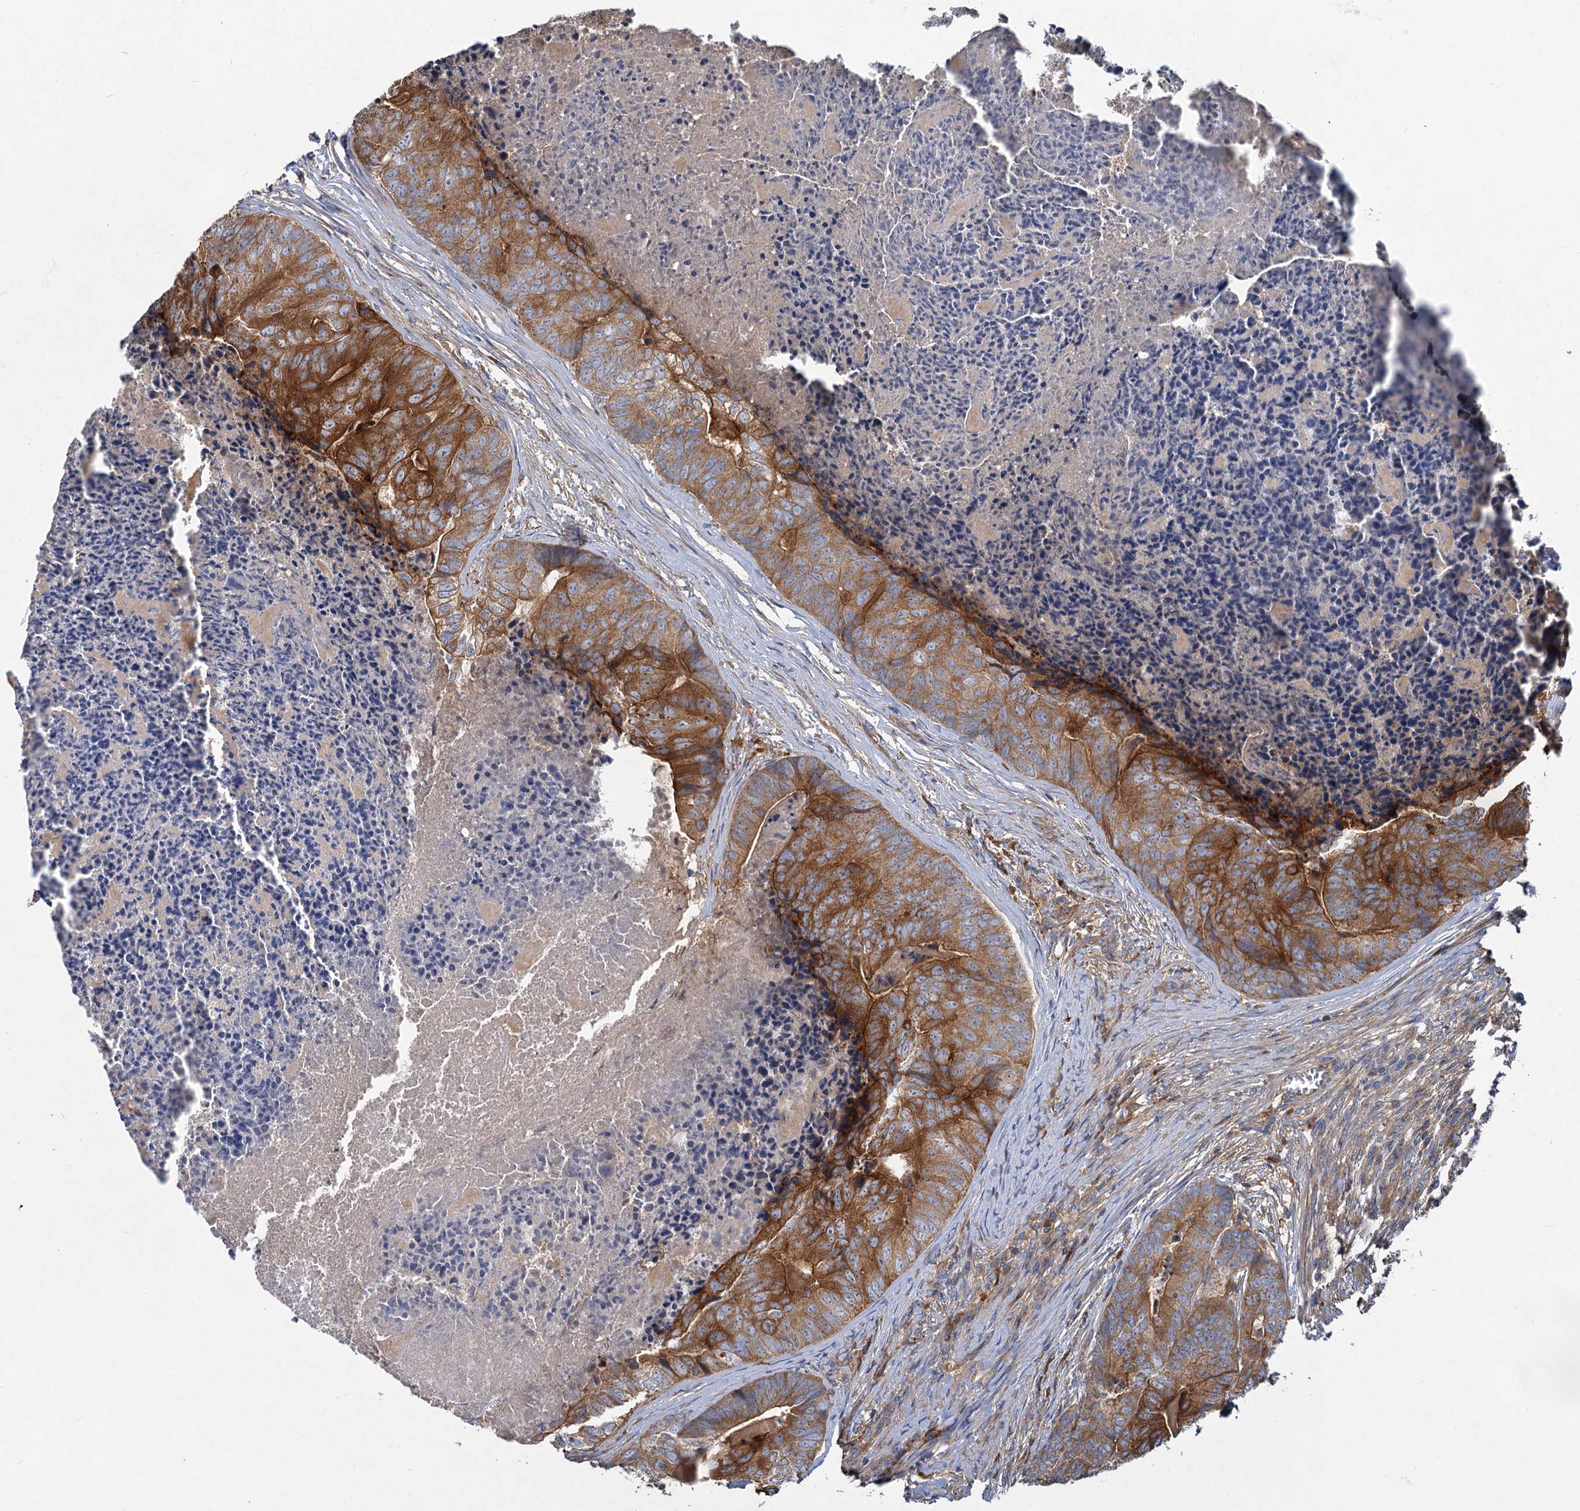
{"staining": {"intensity": "strong", "quantity": ">75%", "location": "cytoplasmic/membranous"}, "tissue": "colorectal cancer", "cell_type": "Tumor cells", "image_type": "cancer", "snomed": [{"axis": "morphology", "description": "Adenocarcinoma, NOS"}, {"axis": "topography", "description": "Colon"}], "caption": "Tumor cells display high levels of strong cytoplasmic/membranous staining in approximately >75% of cells in colorectal cancer (adenocarcinoma). (Stains: DAB (3,3'-diaminobenzidine) in brown, nuclei in blue, Microscopy: brightfield microscopy at high magnification).", "gene": "ALKBH7", "patient": {"sex": "female", "age": 67}}